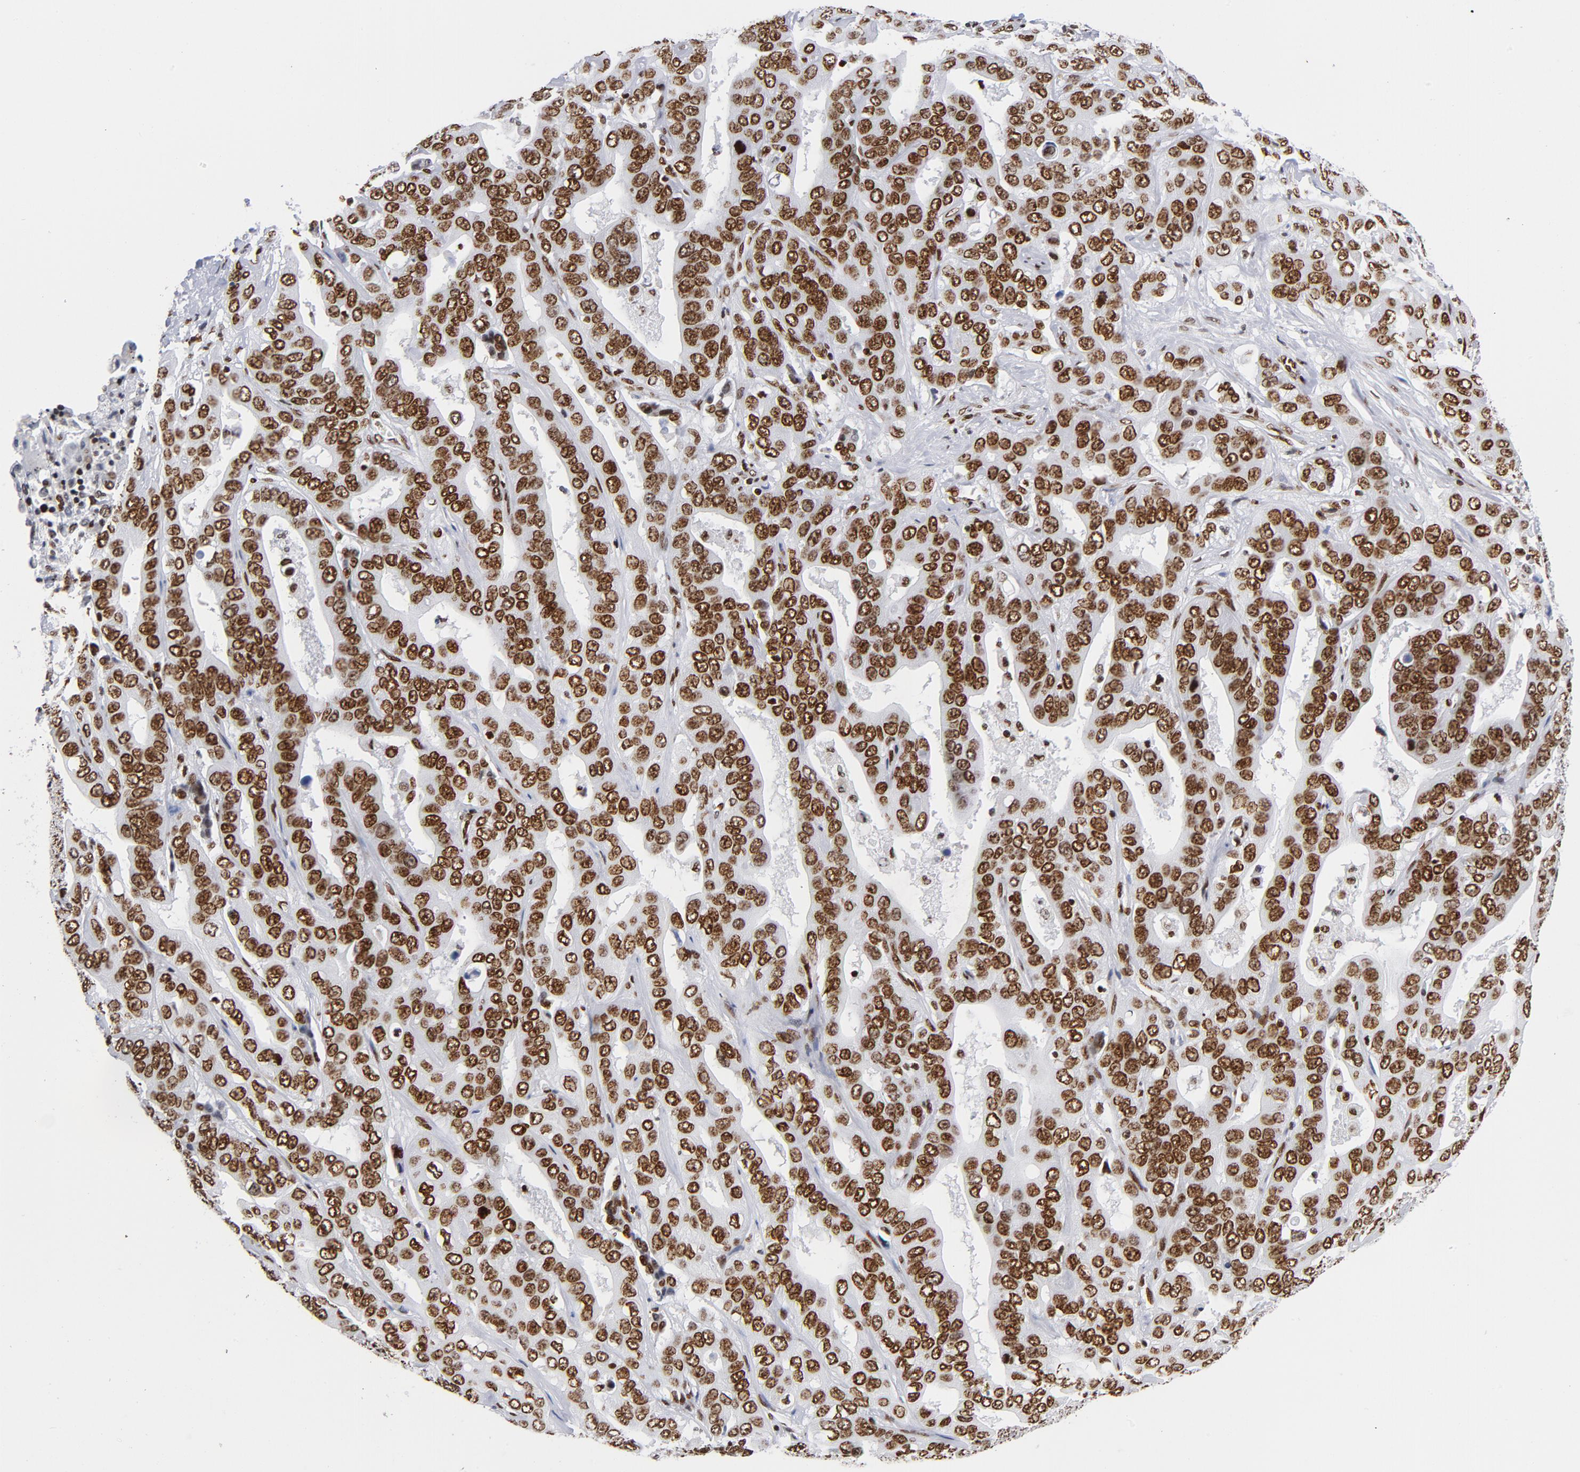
{"staining": {"intensity": "strong", "quantity": ">75%", "location": "cytoplasmic/membranous,nuclear"}, "tissue": "liver cancer", "cell_type": "Tumor cells", "image_type": "cancer", "snomed": [{"axis": "morphology", "description": "Cholangiocarcinoma"}, {"axis": "topography", "description": "Liver"}], "caption": "Immunohistochemistry micrograph of neoplastic tissue: liver cancer stained using immunohistochemistry (IHC) displays high levels of strong protein expression localized specifically in the cytoplasmic/membranous and nuclear of tumor cells, appearing as a cytoplasmic/membranous and nuclear brown color.", "gene": "TOP2B", "patient": {"sex": "female", "age": 52}}